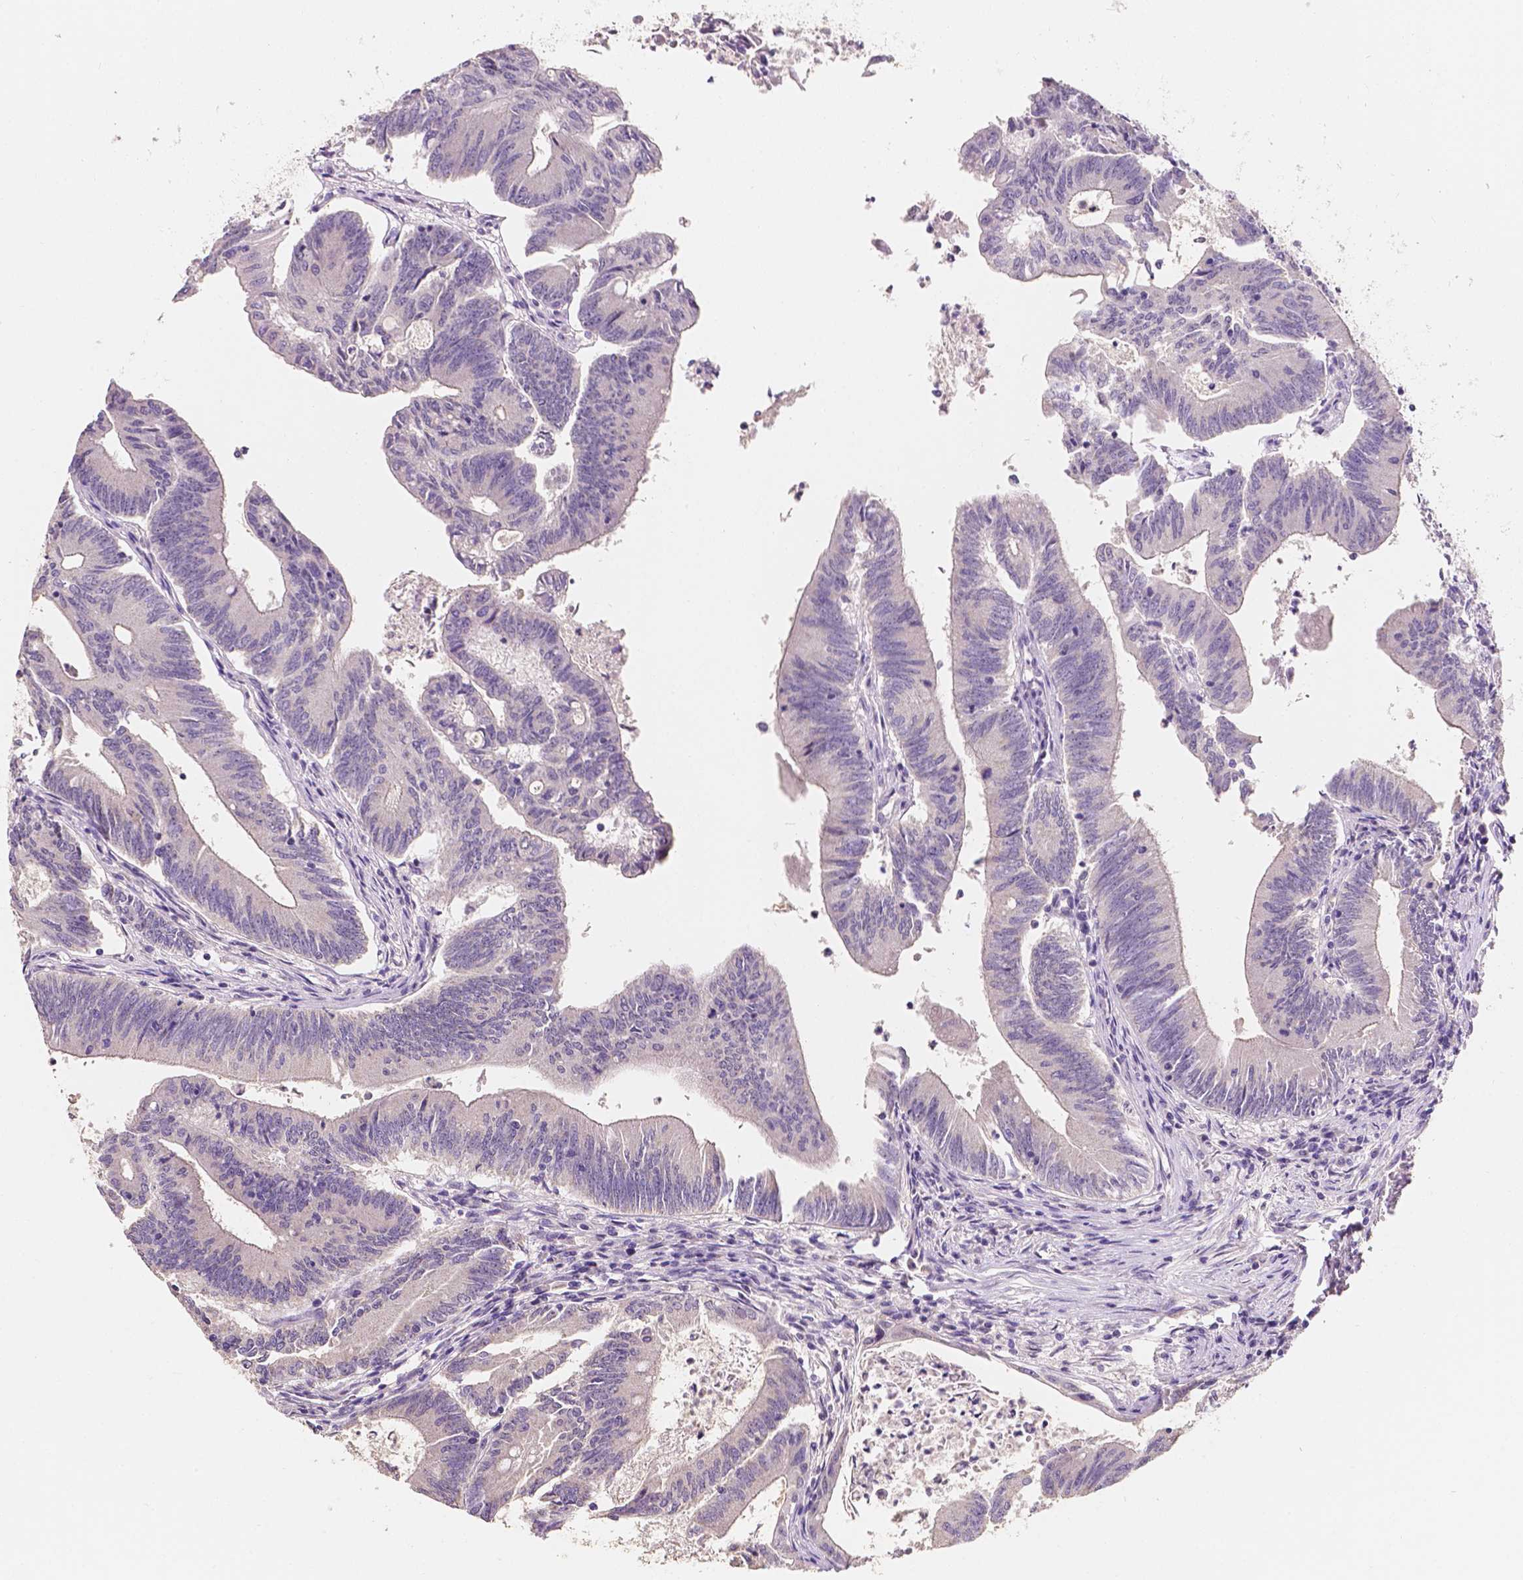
{"staining": {"intensity": "negative", "quantity": "none", "location": "none"}, "tissue": "colorectal cancer", "cell_type": "Tumor cells", "image_type": "cancer", "snomed": [{"axis": "morphology", "description": "Adenocarcinoma, NOS"}, {"axis": "topography", "description": "Colon"}], "caption": "Adenocarcinoma (colorectal) was stained to show a protein in brown. There is no significant expression in tumor cells.", "gene": "SIRT2", "patient": {"sex": "female", "age": 70}}